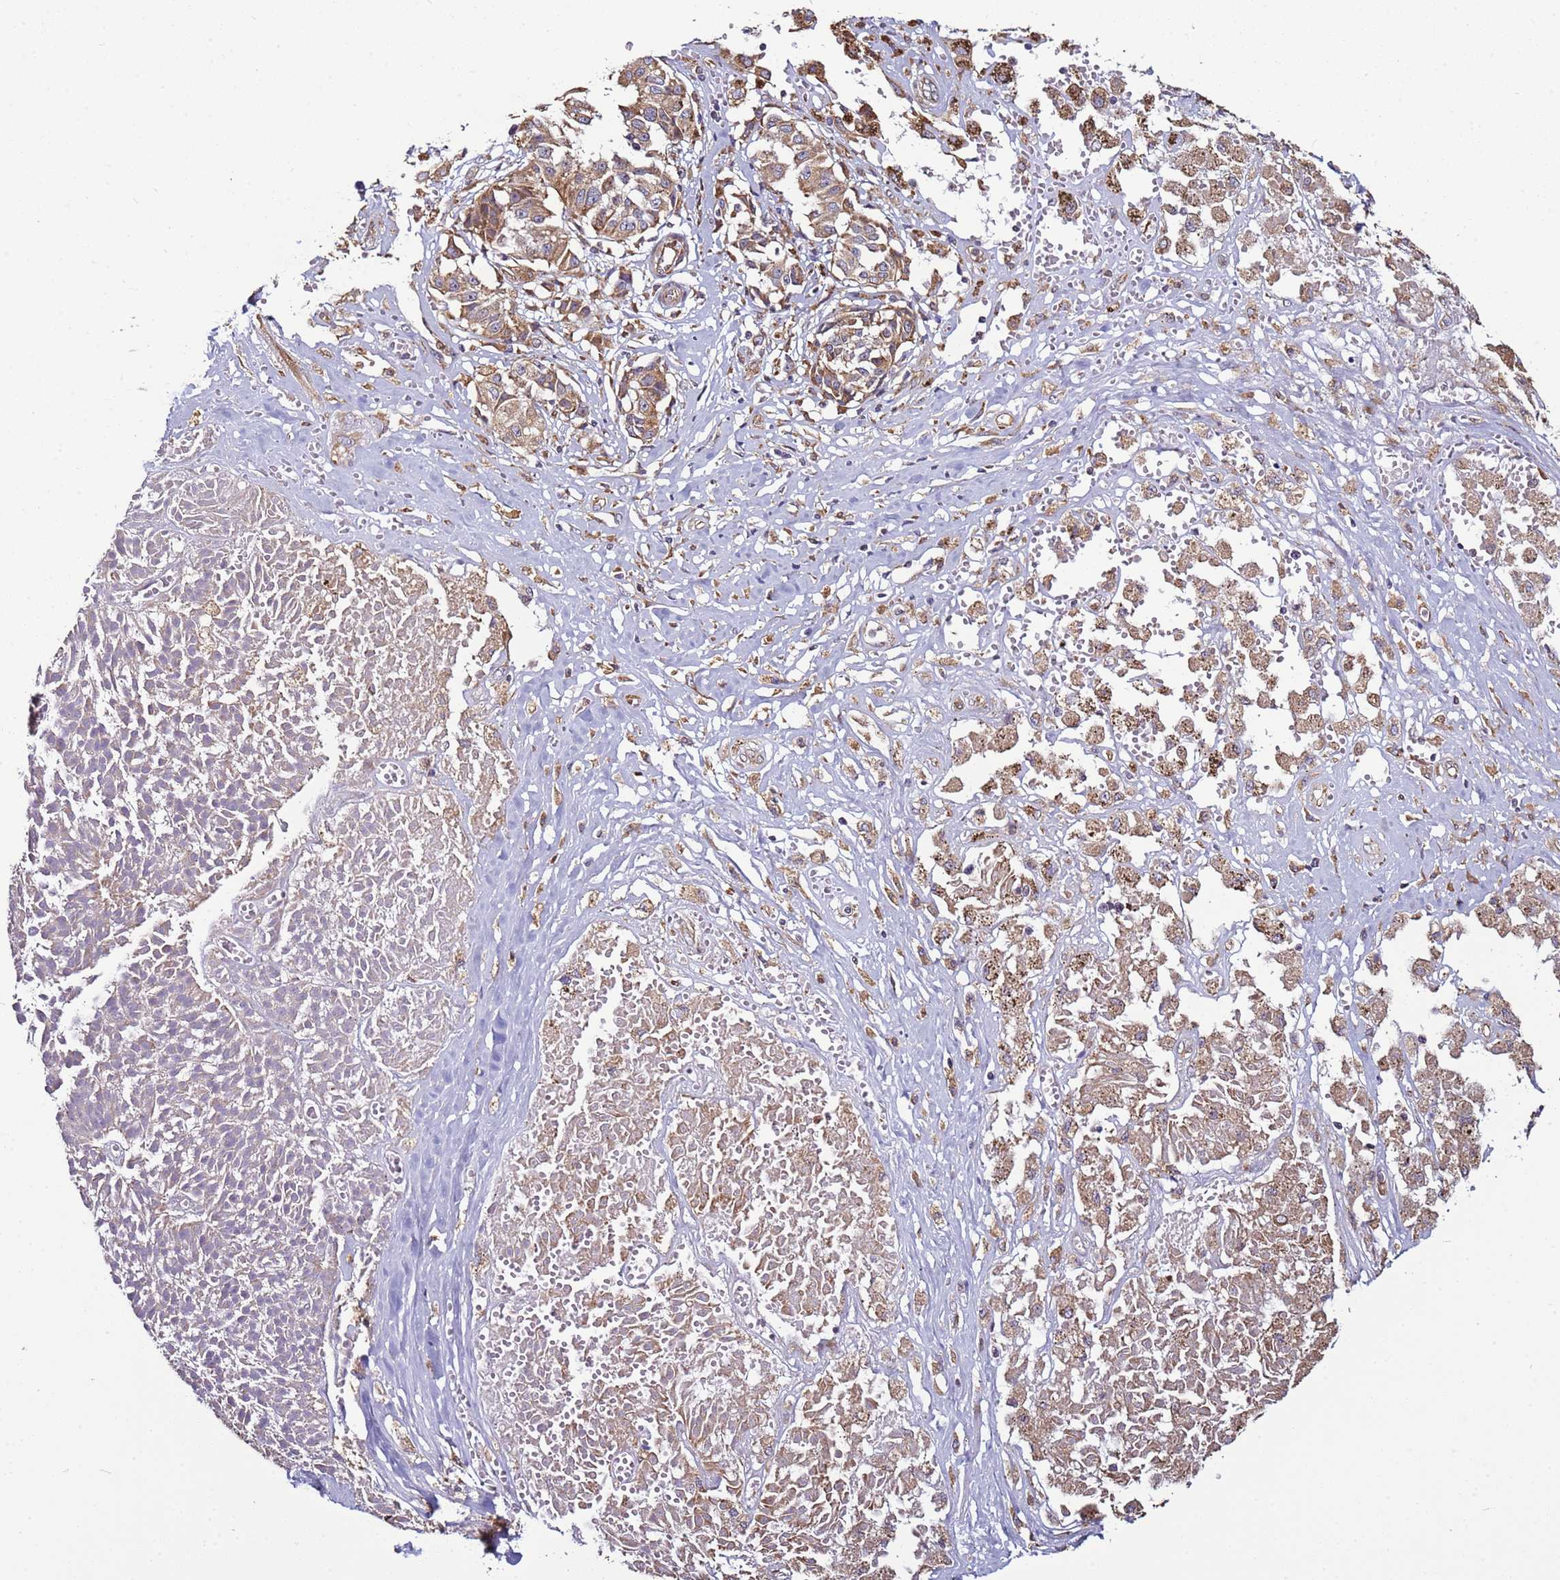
{"staining": {"intensity": "moderate", "quantity": ">75%", "location": "cytoplasmic/membranous"}, "tissue": "melanoma", "cell_type": "Tumor cells", "image_type": "cancer", "snomed": [{"axis": "morphology", "description": "Malignant melanoma, NOS"}, {"axis": "topography", "description": "Skin"}], "caption": "The histopathology image displays a brown stain indicating the presence of a protein in the cytoplasmic/membranous of tumor cells in melanoma. The protein is stained brown, and the nuclei are stained in blue (DAB (3,3'-diaminobenzidine) IHC with brightfield microscopy, high magnification).", "gene": "MCRIP1", "patient": {"sex": "female", "age": 72}}